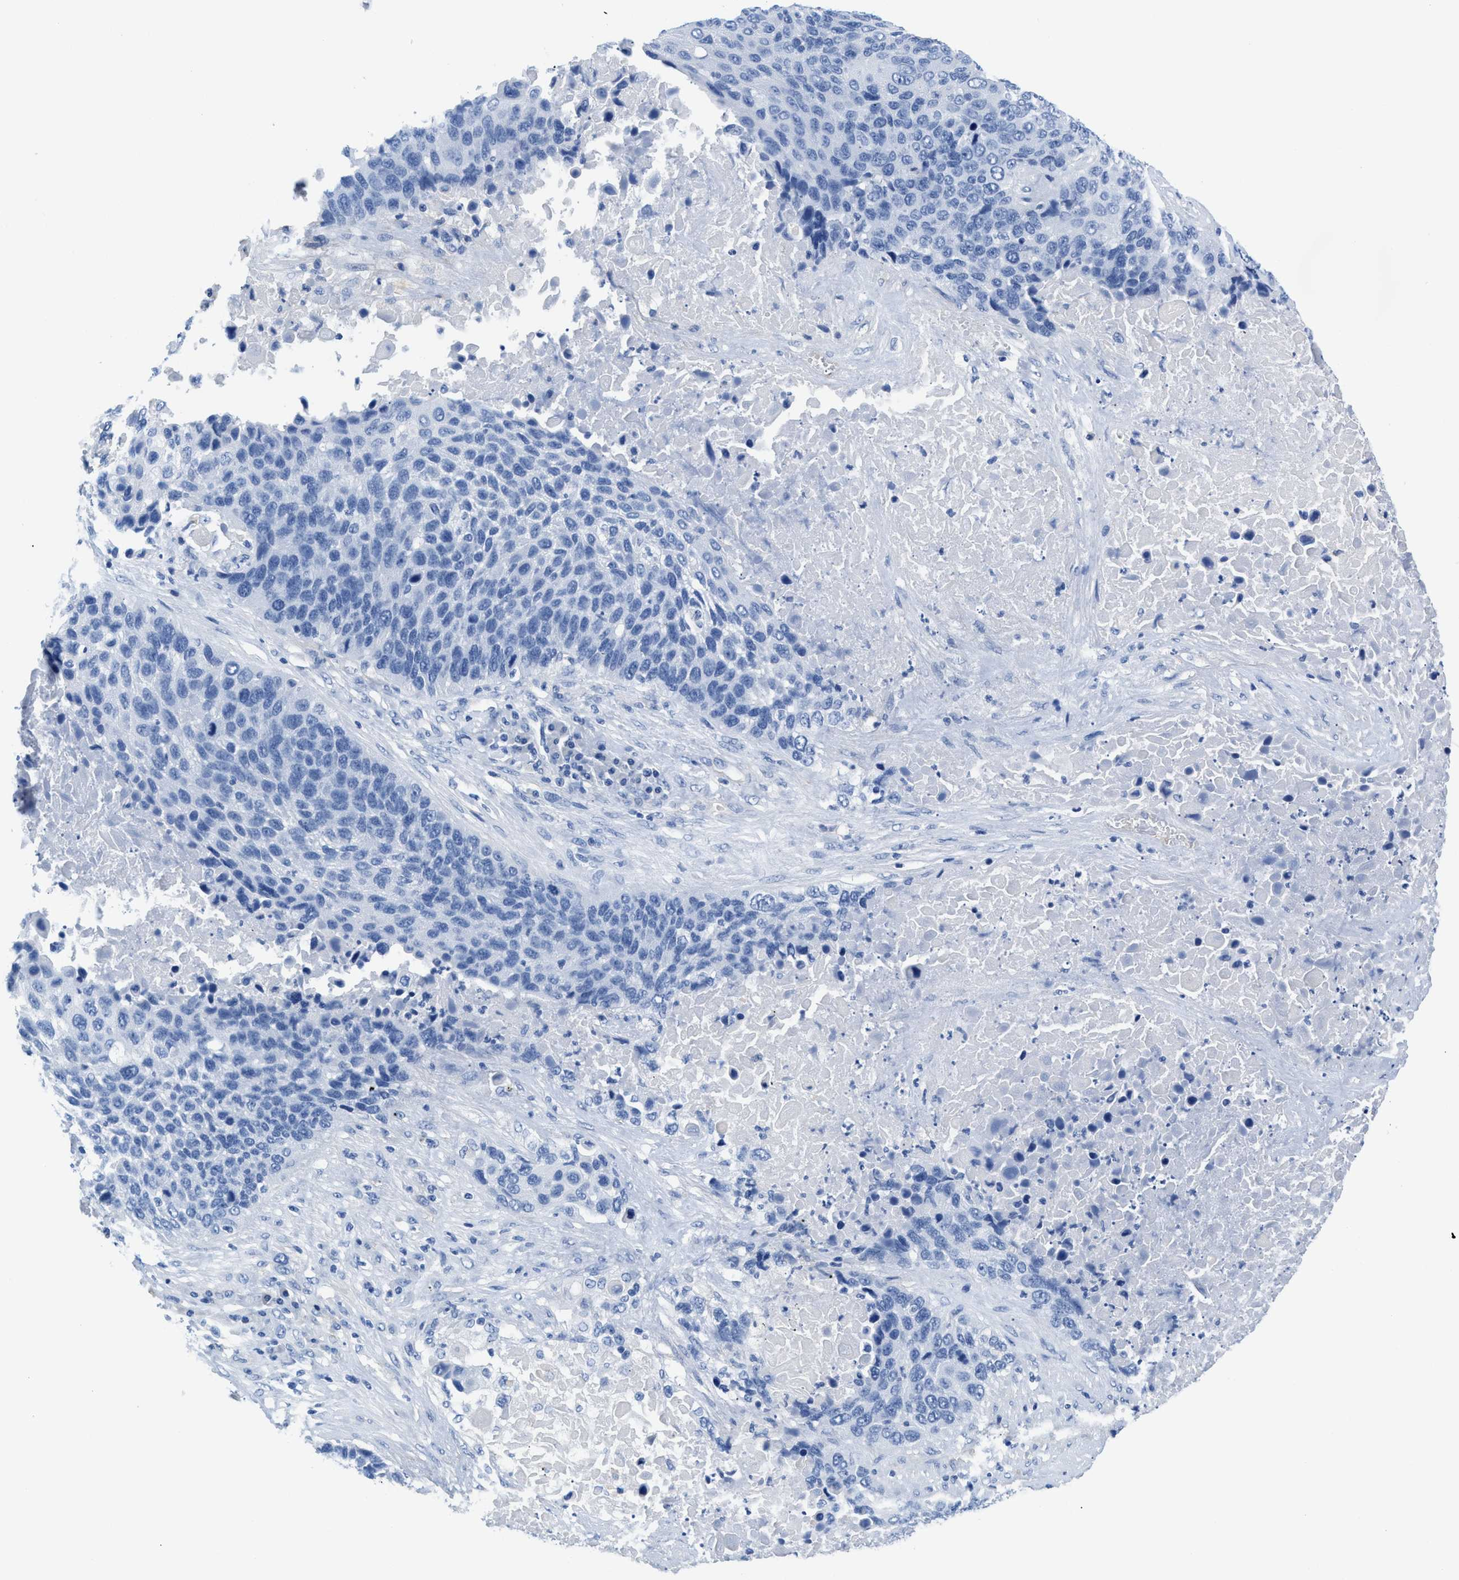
{"staining": {"intensity": "negative", "quantity": "none", "location": "none"}, "tissue": "lung cancer", "cell_type": "Tumor cells", "image_type": "cancer", "snomed": [{"axis": "morphology", "description": "Squamous cell carcinoma, NOS"}, {"axis": "topography", "description": "Lung"}], "caption": "Lung cancer was stained to show a protein in brown. There is no significant positivity in tumor cells. Brightfield microscopy of immunohistochemistry stained with DAB (3,3'-diaminobenzidine) (brown) and hematoxylin (blue), captured at high magnification.", "gene": "SLFN13", "patient": {"sex": "male", "age": 66}}